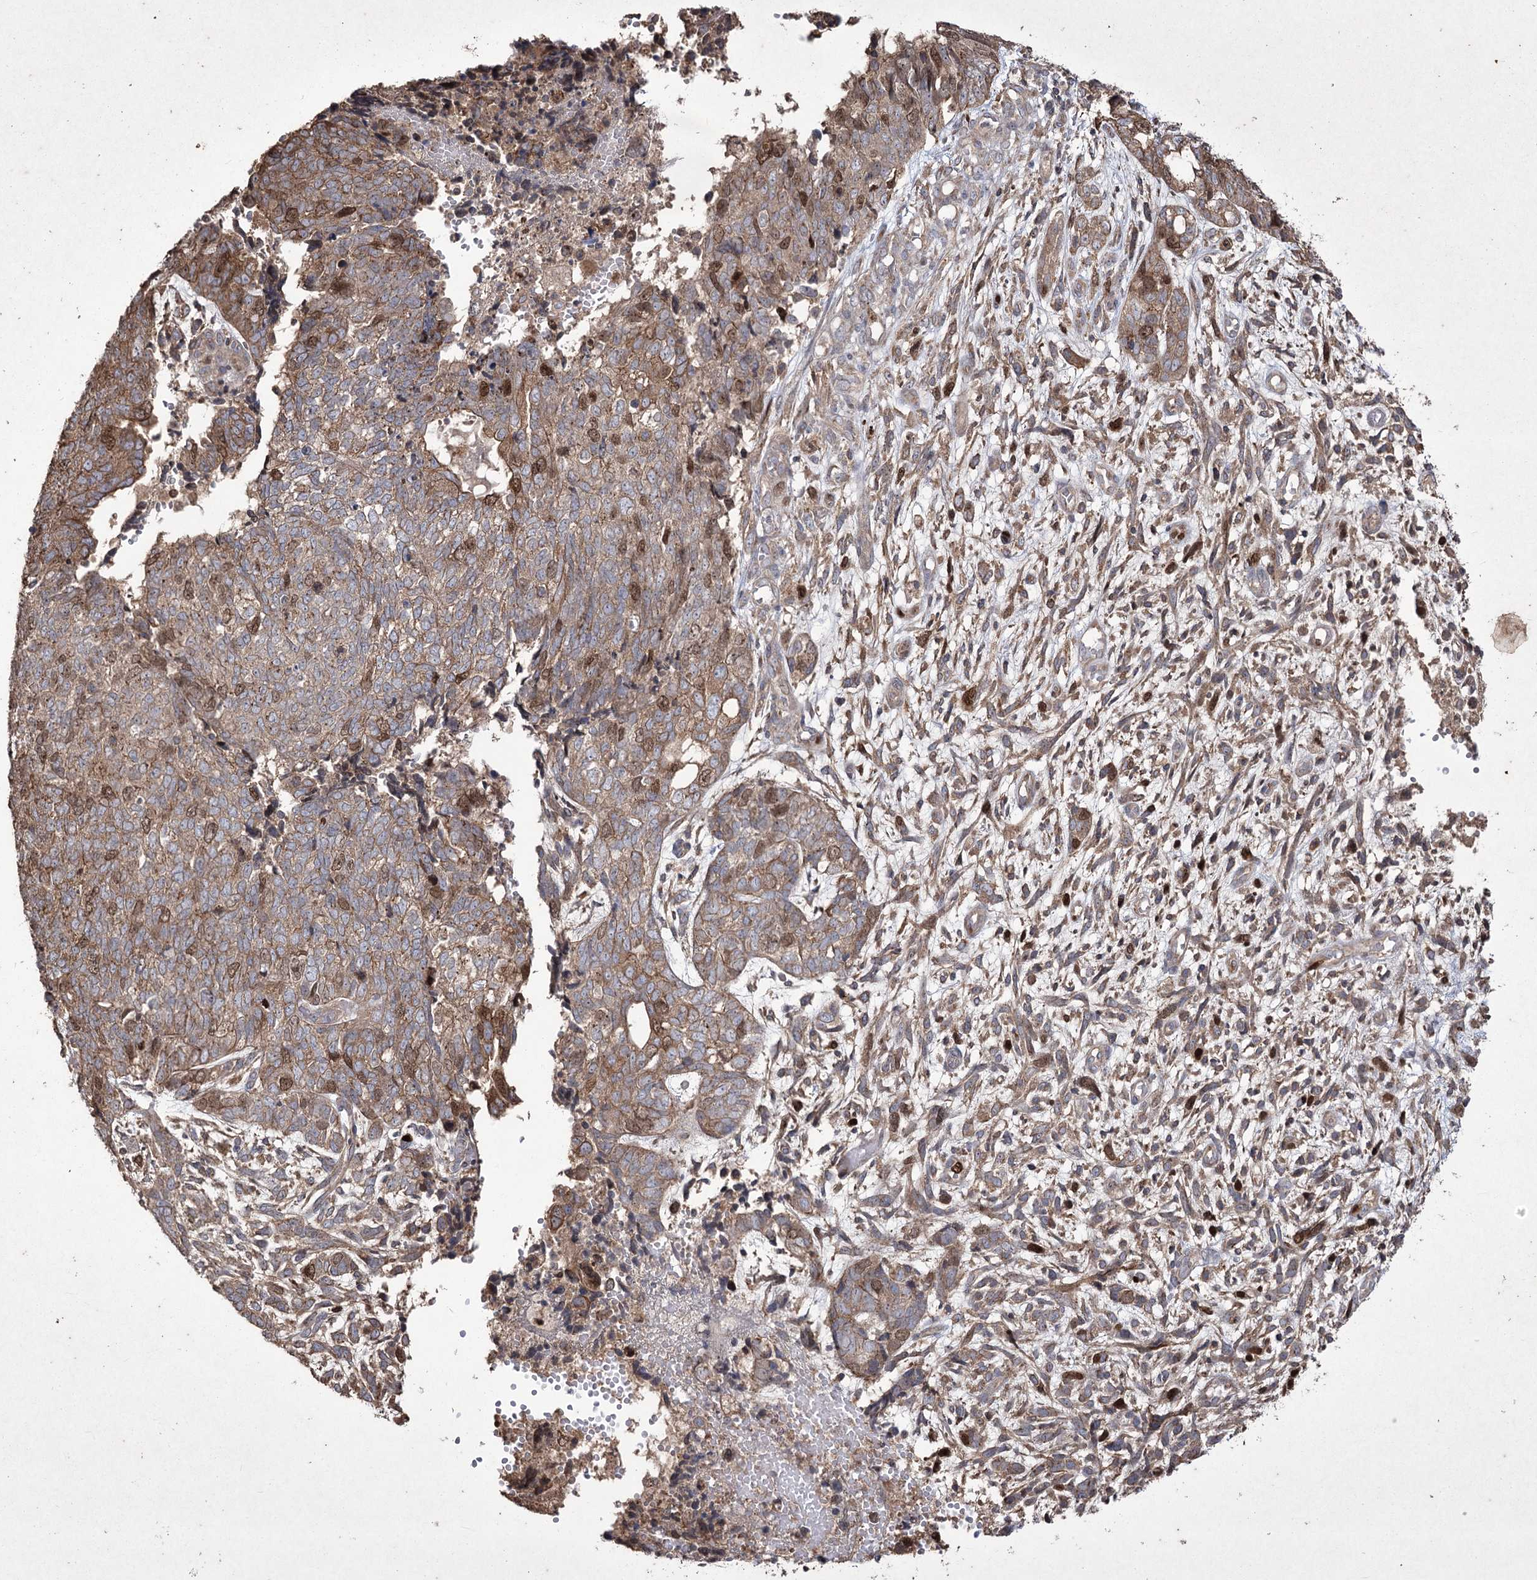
{"staining": {"intensity": "moderate", "quantity": "25%-75%", "location": "cytoplasmic/membranous,nuclear"}, "tissue": "cervical cancer", "cell_type": "Tumor cells", "image_type": "cancer", "snomed": [{"axis": "morphology", "description": "Squamous cell carcinoma, NOS"}, {"axis": "topography", "description": "Cervix"}], "caption": "Immunohistochemistry (IHC) photomicrograph of human cervical cancer stained for a protein (brown), which shows medium levels of moderate cytoplasmic/membranous and nuclear expression in about 25%-75% of tumor cells.", "gene": "PRC1", "patient": {"sex": "female", "age": 63}}